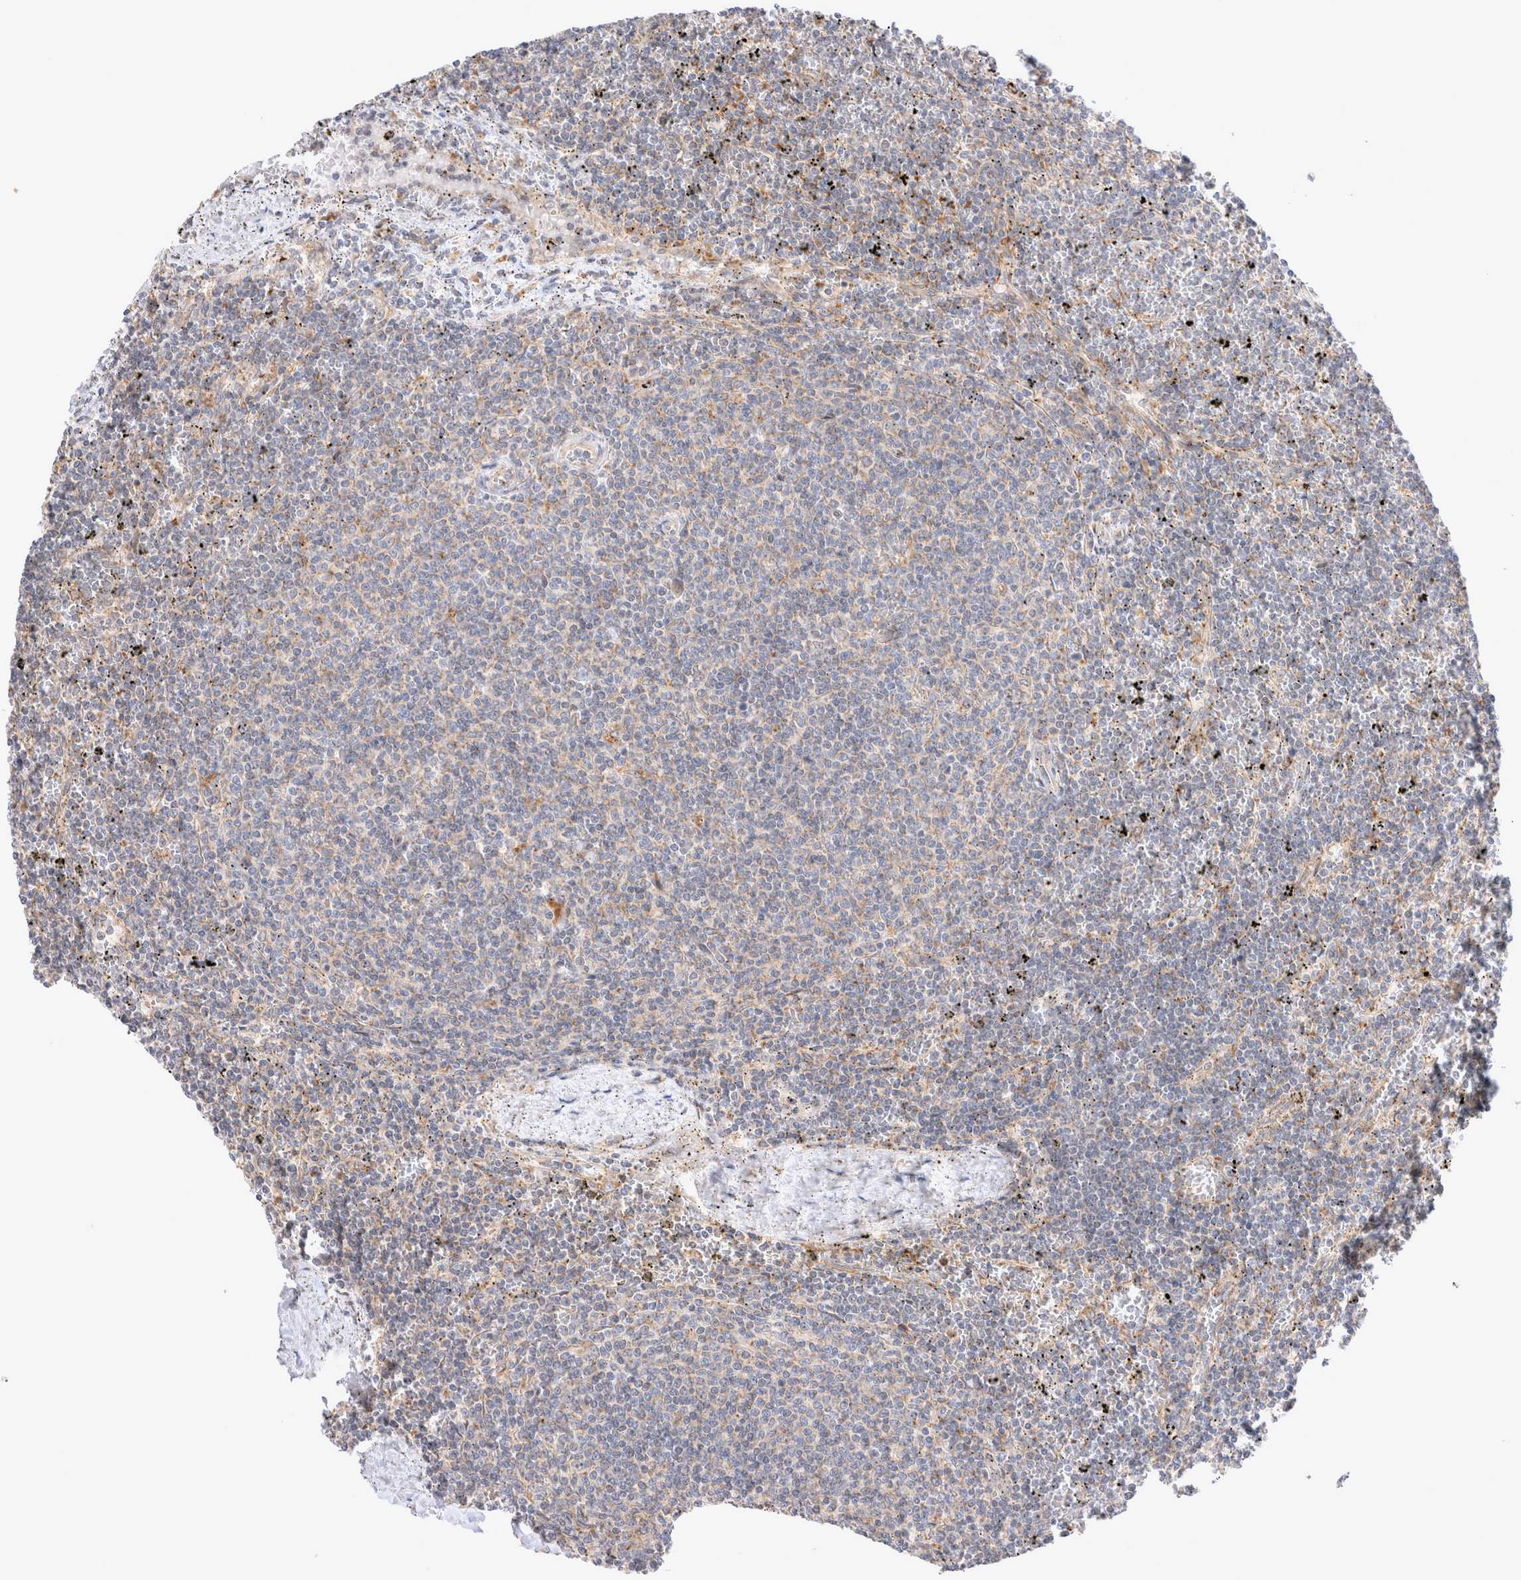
{"staining": {"intensity": "weak", "quantity": "<25%", "location": "cytoplasmic/membranous"}, "tissue": "lymphoma", "cell_type": "Tumor cells", "image_type": "cancer", "snomed": [{"axis": "morphology", "description": "Malignant lymphoma, non-Hodgkin's type, Low grade"}, {"axis": "topography", "description": "Spleen"}], "caption": "Immunohistochemistry (IHC) histopathology image of human malignant lymphoma, non-Hodgkin's type (low-grade) stained for a protein (brown), which exhibits no expression in tumor cells.", "gene": "NPC1", "patient": {"sex": "female", "age": 50}}